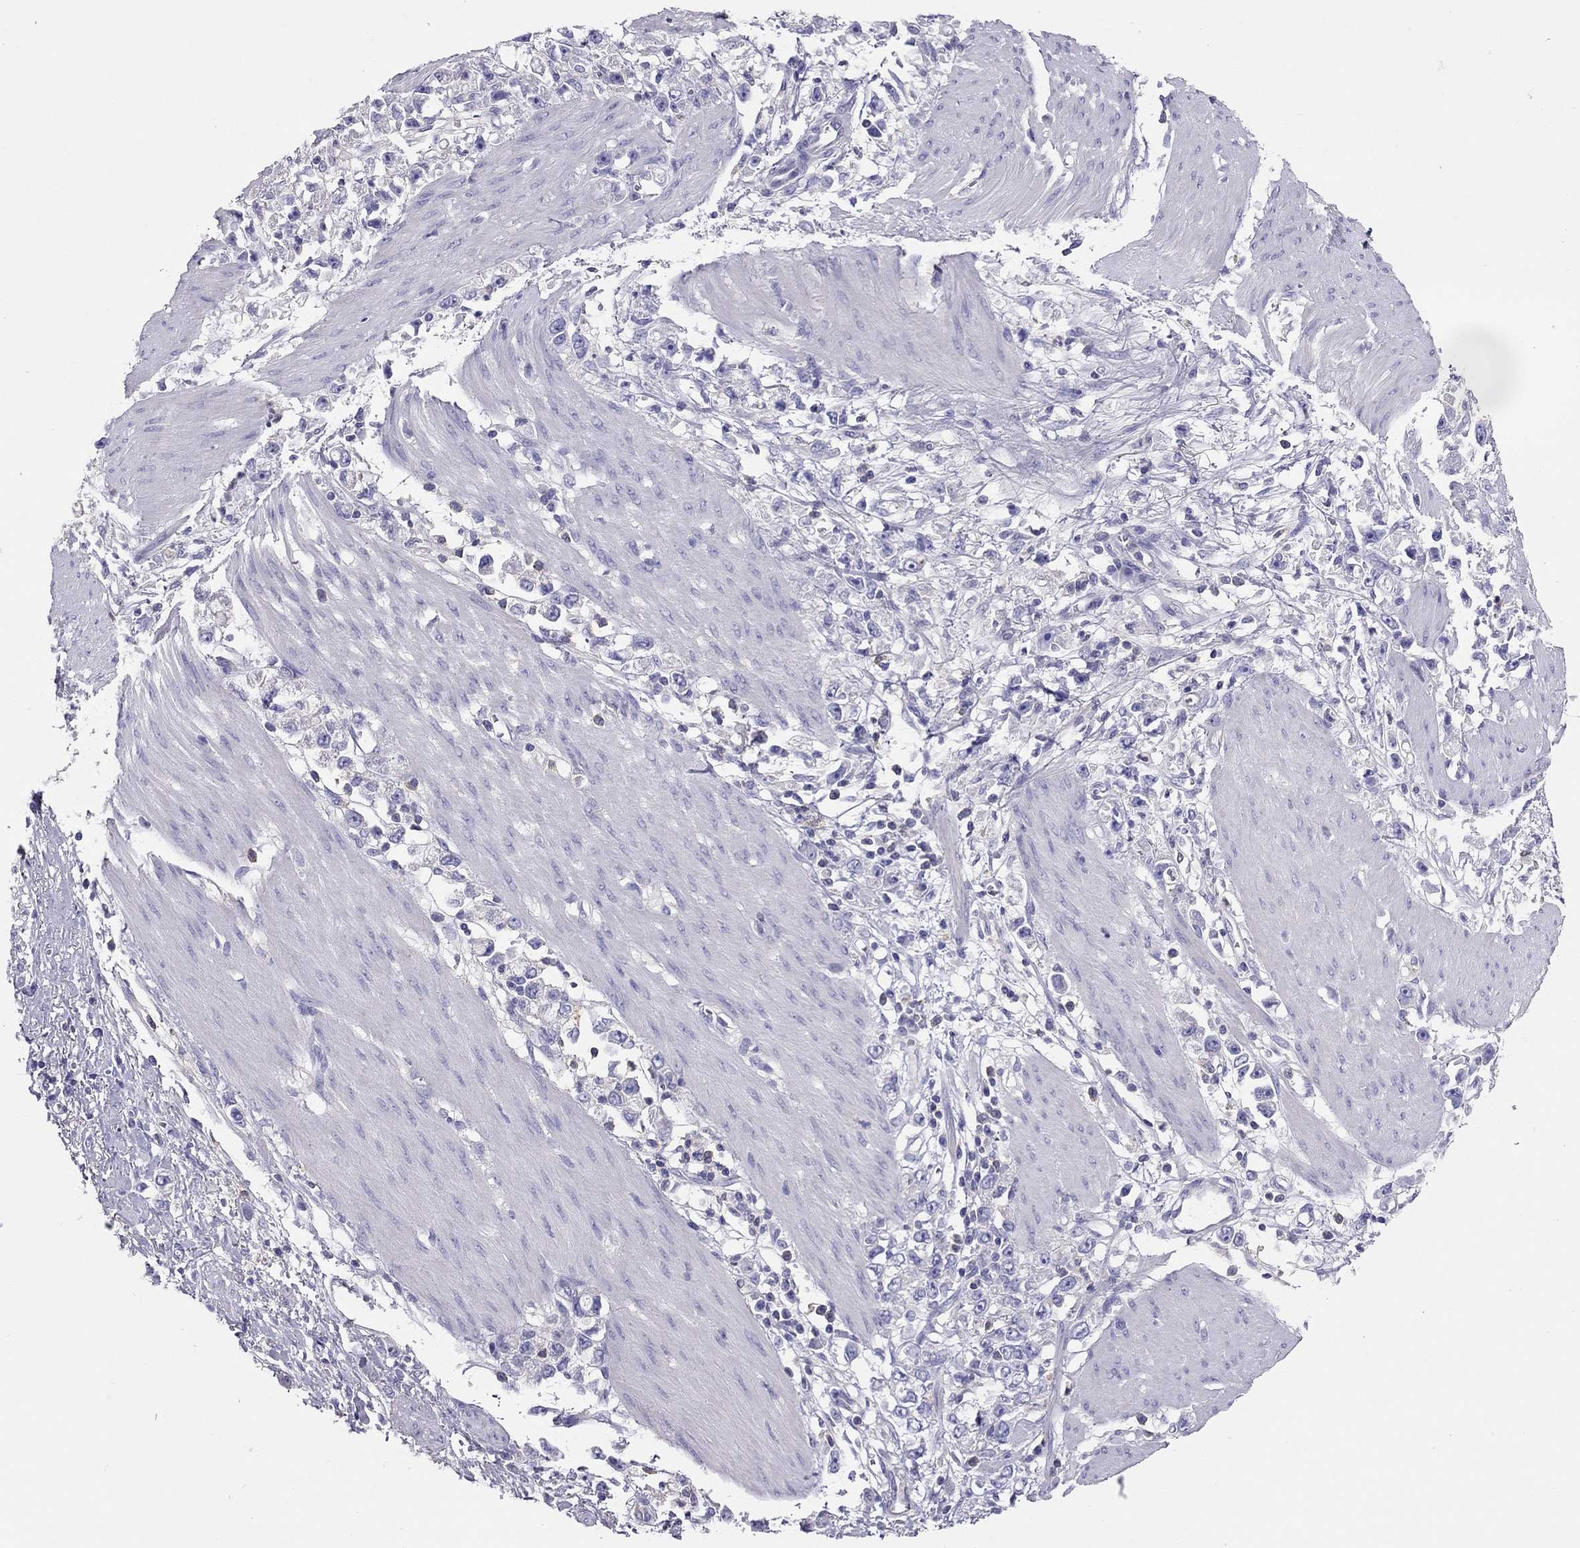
{"staining": {"intensity": "negative", "quantity": "none", "location": "none"}, "tissue": "stomach cancer", "cell_type": "Tumor cells", "image_type": "cancer", "snomed": [{"axis": "morphology", "description": "Adenocarcinoma, NOS"}, {"axis": "topography", "description": "Stomach"}], "caption": "The immunohistochemistry (IHC) photomicrograph has no significant expression in tumor cells of adenocarcinoma (stomach) tissue.", "gene": "TEX22", "patient": {"sex": "female", "age": 59}}